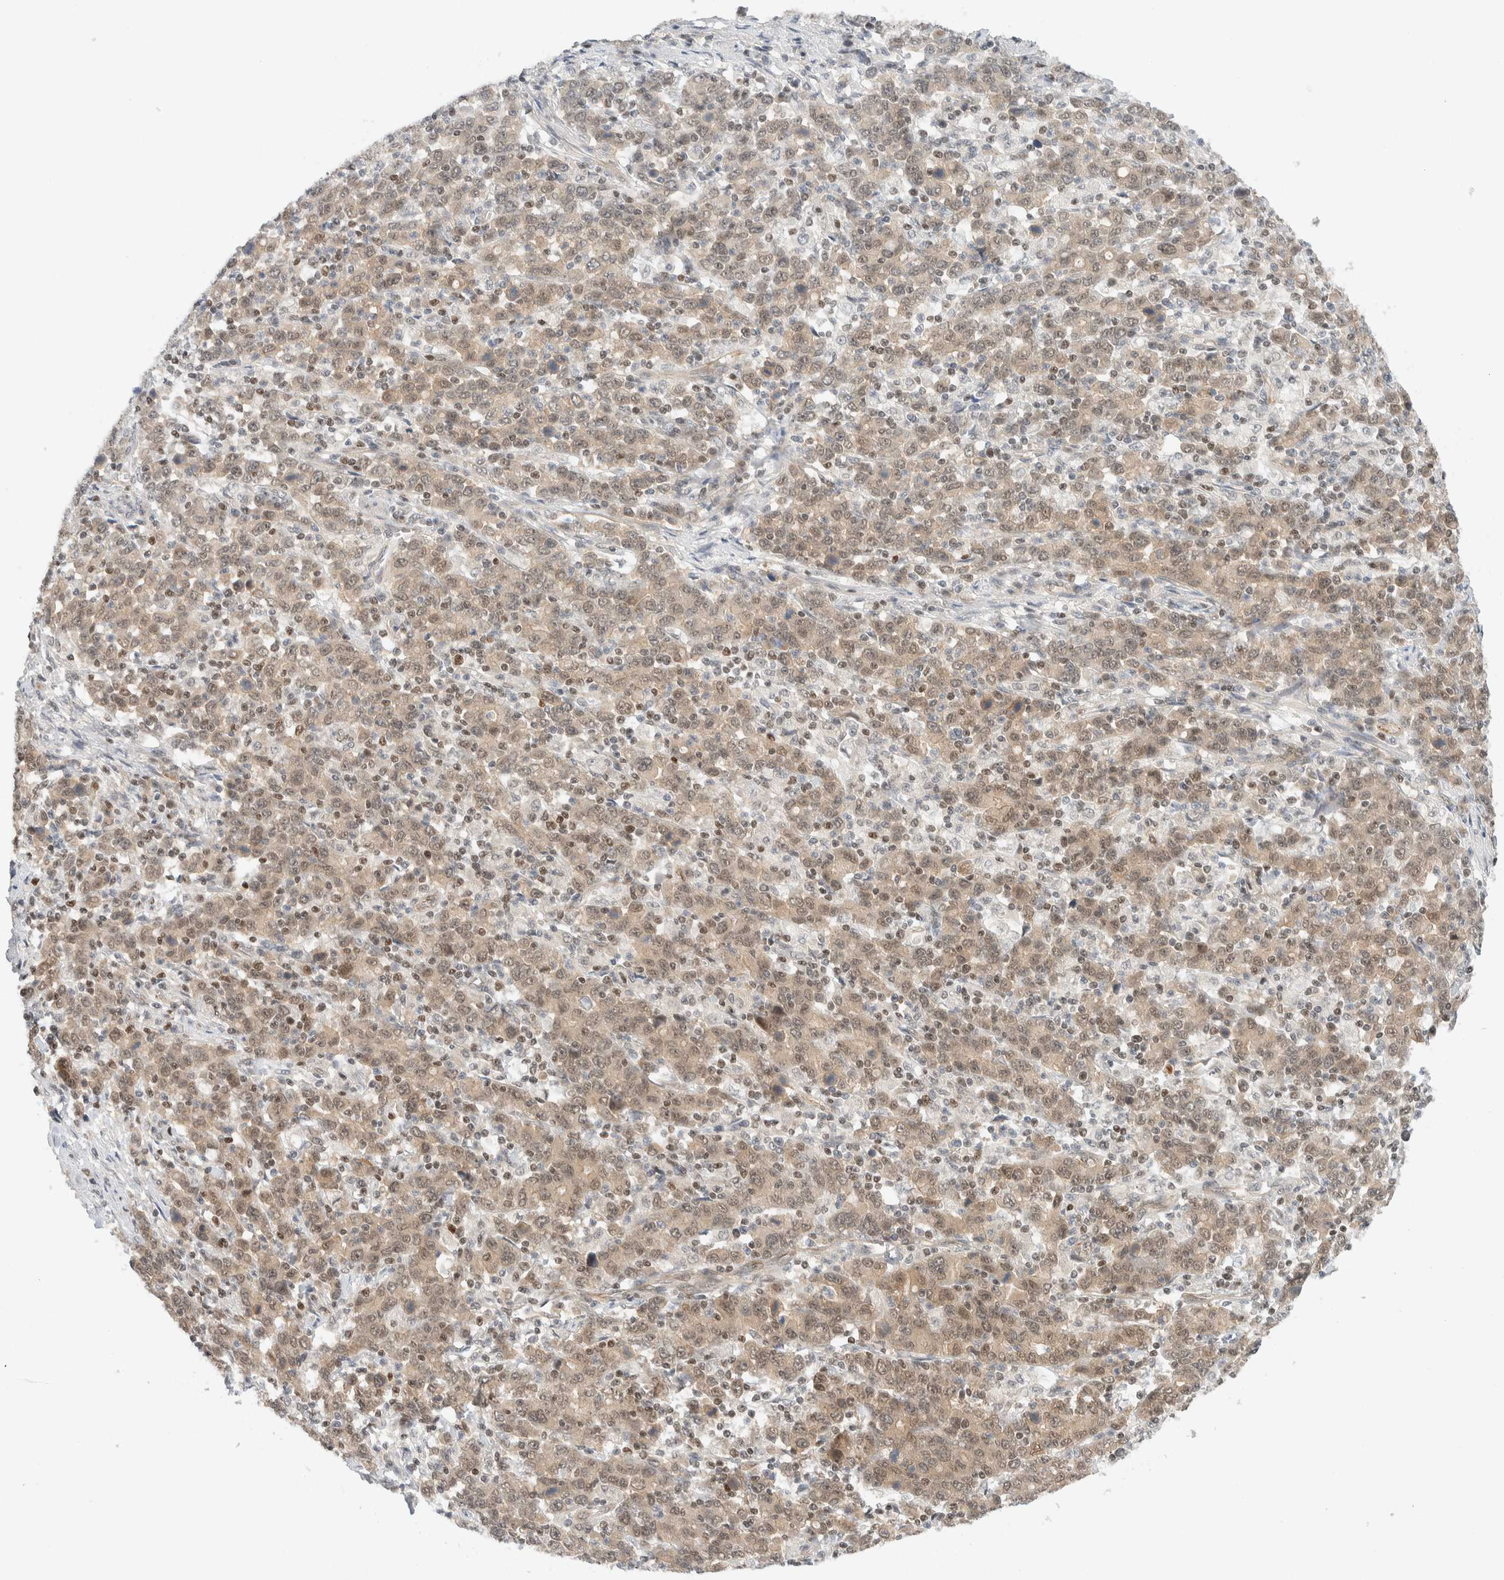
{"staining": {"intensity": "weak", "quantity": ">75%", "location": "cytoplasmic/membranous,nuclear"}, "tissue": "stomach cancer", "cell_type": "Tumor cells", "image_type": "cancer", "snomed": [{"axis": "morphology", "description": "Adenocarcinoma, NOS"}, {"axis": "topography", "description": "Stomach, upper"}], "caption": "Weak cytoplasmic/membranous and nuclear protein staining is identified in about >75% of tumor cells in adenocarcinoma (stomach). (Stains: DAB in brown, nuclei in blue, Microscopy: brightfield microscopy at high magnification).", "gene": "C8orf76", "patient": {"sex": "male", "age": 69}}